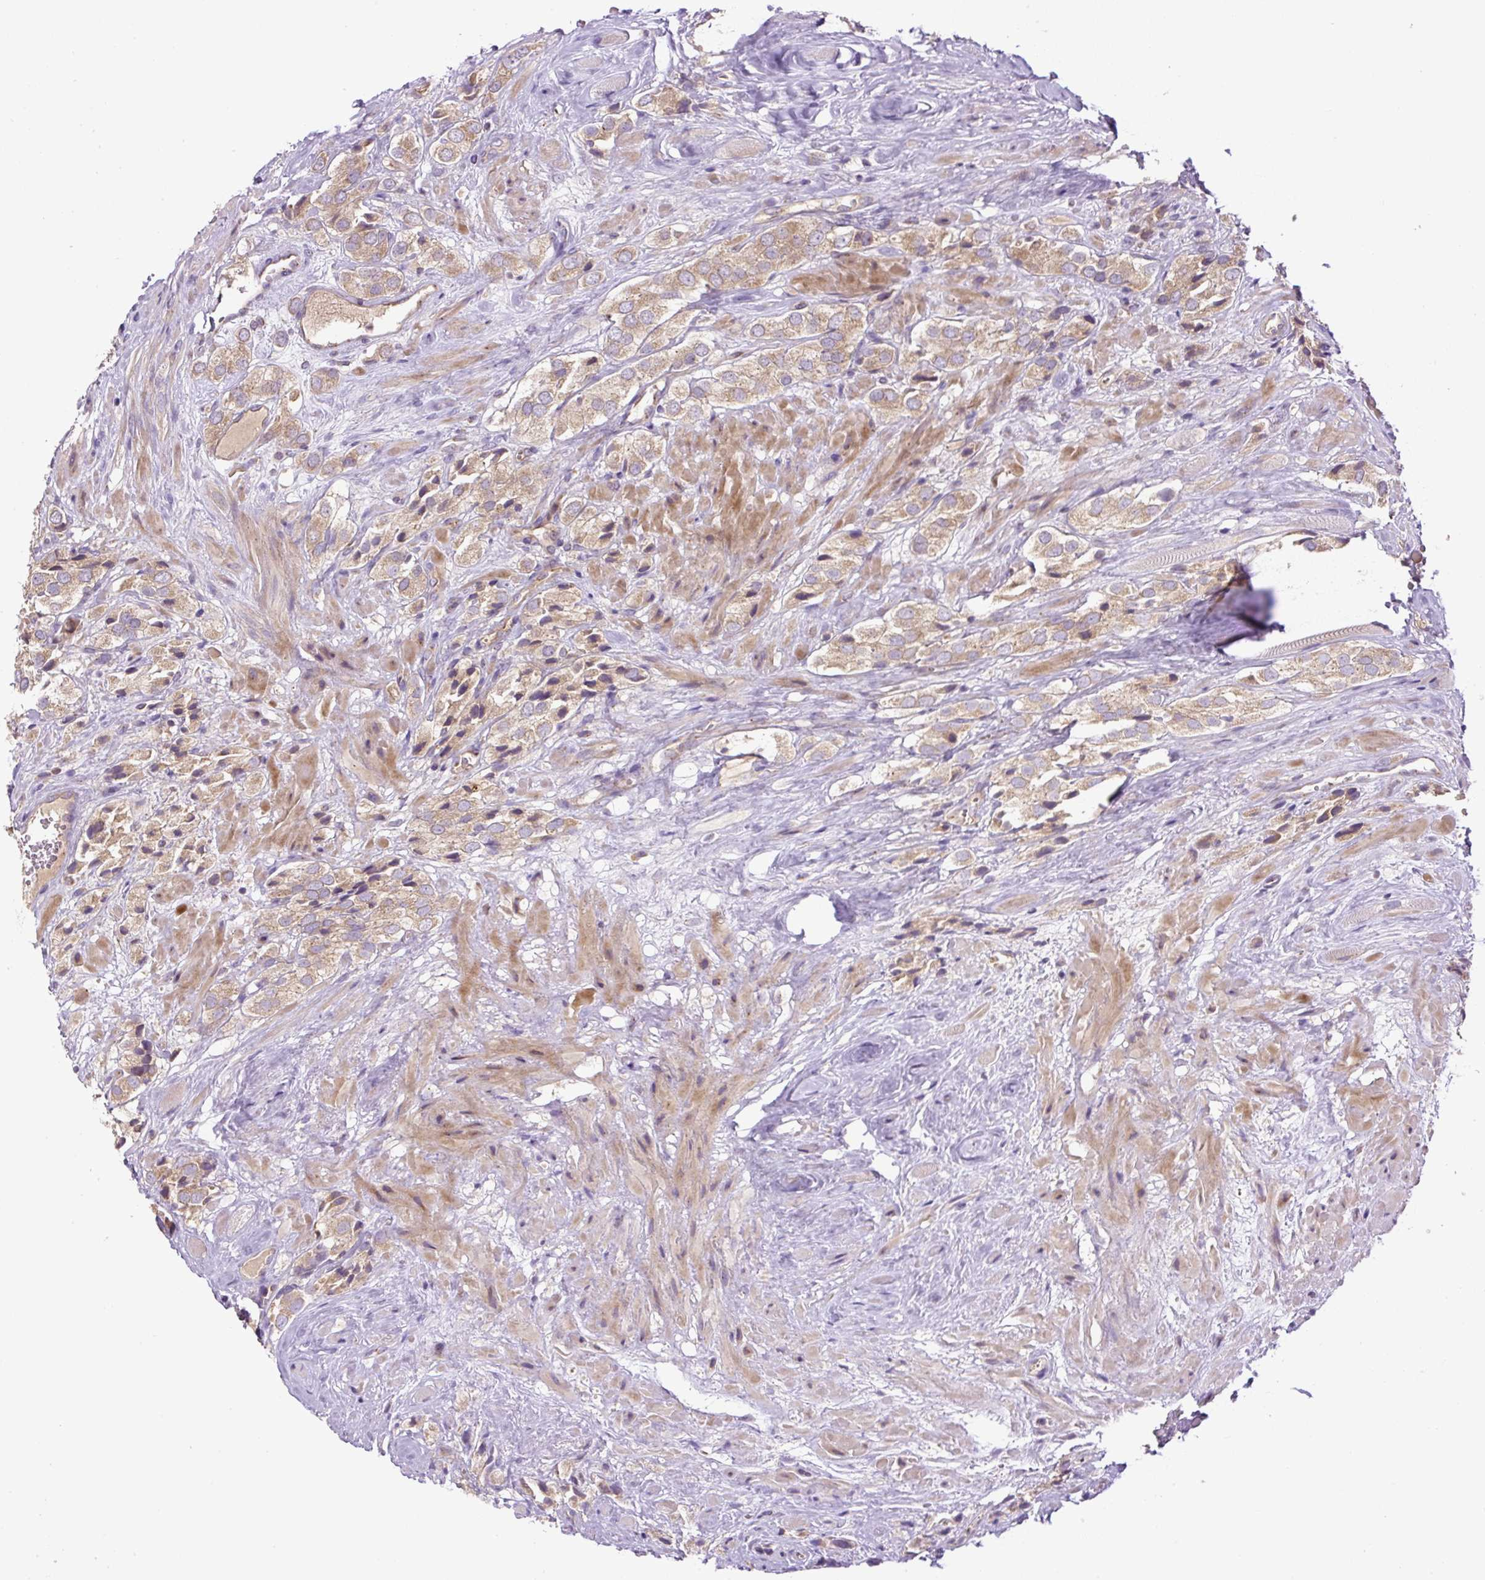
{"staining": {"intensity": "weak", "quantity": ">75%", "location": "cytoplasmic/membranous"}, "tissue": "prostate cancer", "cell_type": "Tumor cells", "image_type": "cancer", "snomed": [{"axis": "morphology", "description": "Adenocarcinoma, High grade"}, {"axis": "topography", "description": "Prostate and seminal vesicle, NOS"}], "caption": "Weak cytoplasmic/membranous protein positivity is appreciated in approximately >75% of tumor cells in prostate cancer (high-grade adenocarcinoma).", "gene": "ZNF547", "patient": {"sex": "male", "age": 64}}